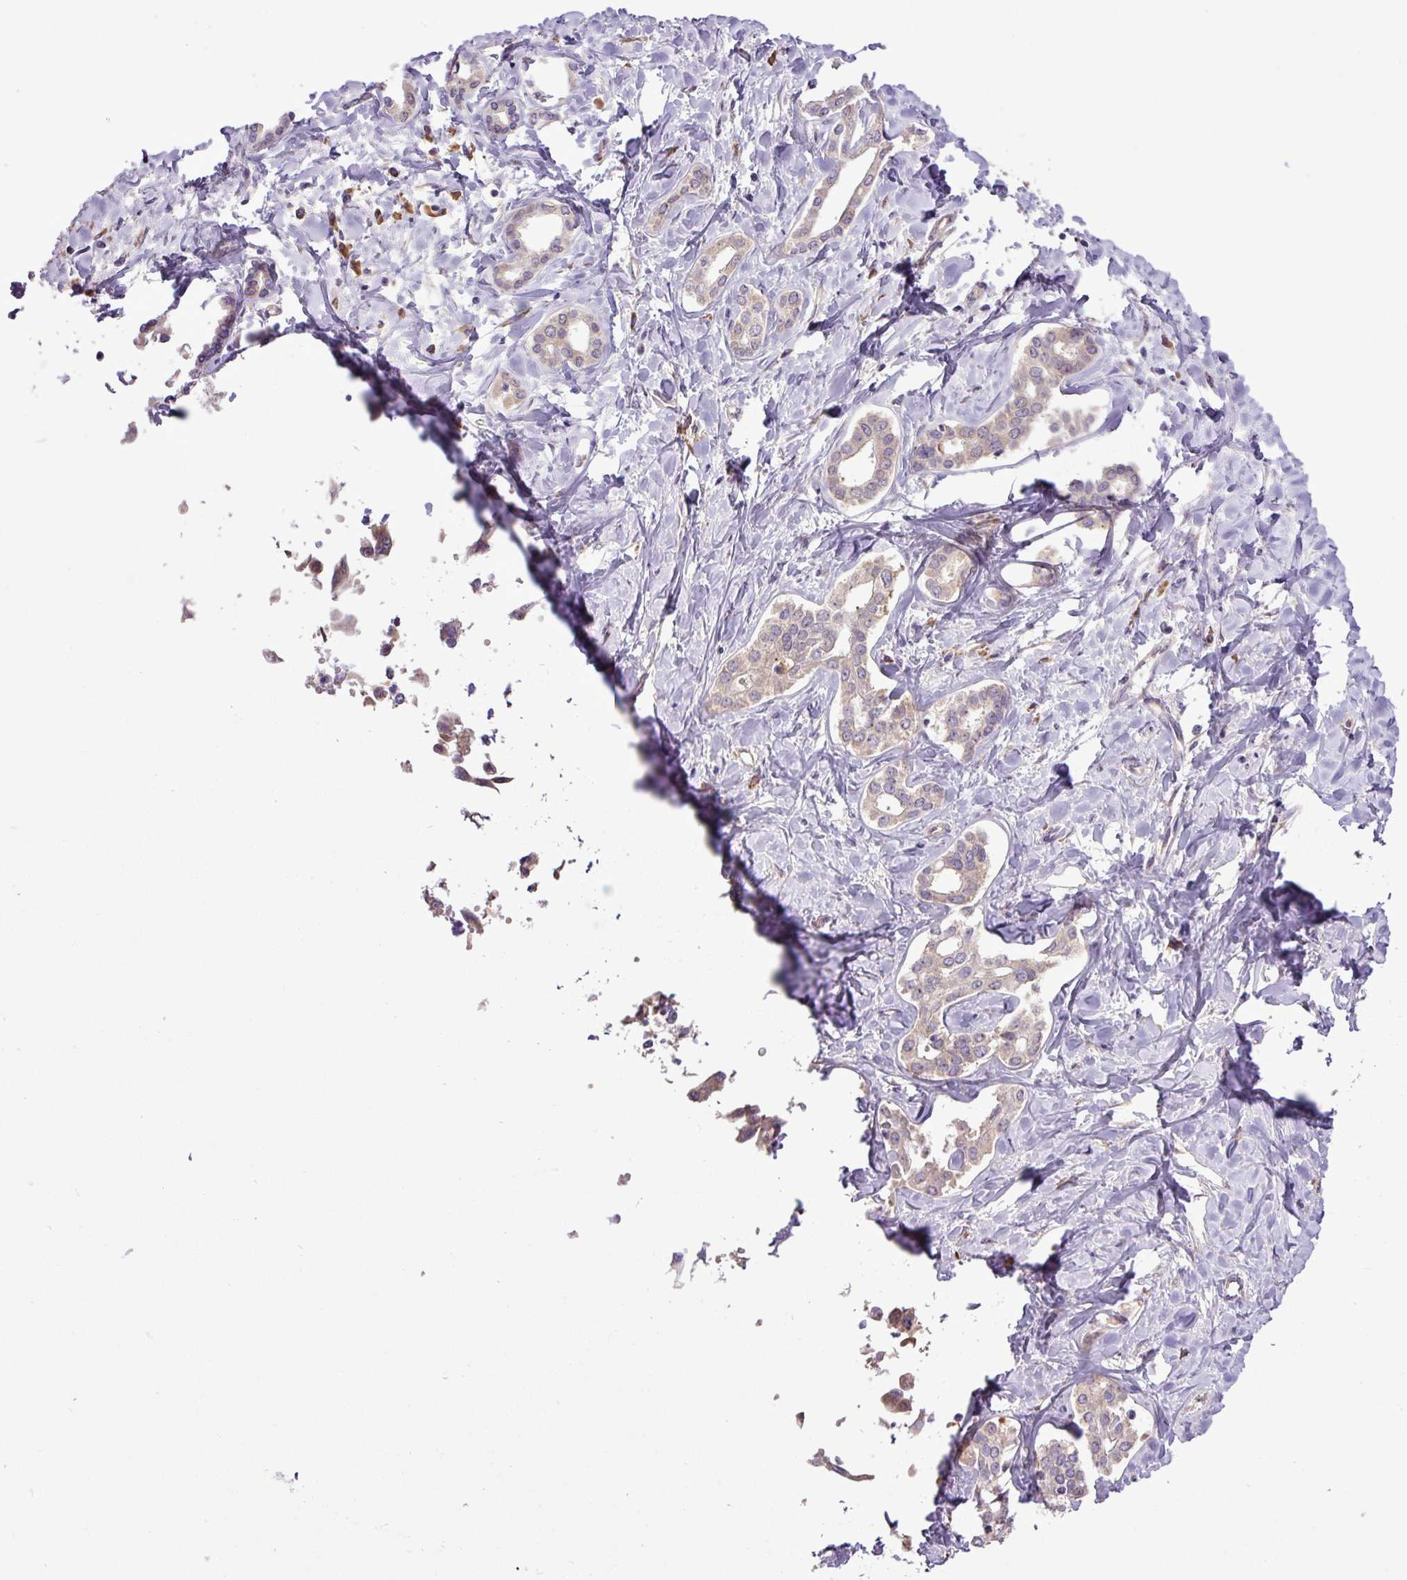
{"staining": {"intensity": "negative", "quantity": "none", "location": "none"}, "tissue": "liver cancer", "cell_type": "Tumor cells", "image_type": "cancer", "snomed": [{"axis": "morphology", "description": "Cholangiocarcinoma"}, {"axis": "topography", "description": "Liver"}], "caption": "Tumor cells are negative for brown protein staining in liver cancer (cholangiocarcinoma).", "gene": "RPL13", "patient": {"sex": "female", "age": 77}}